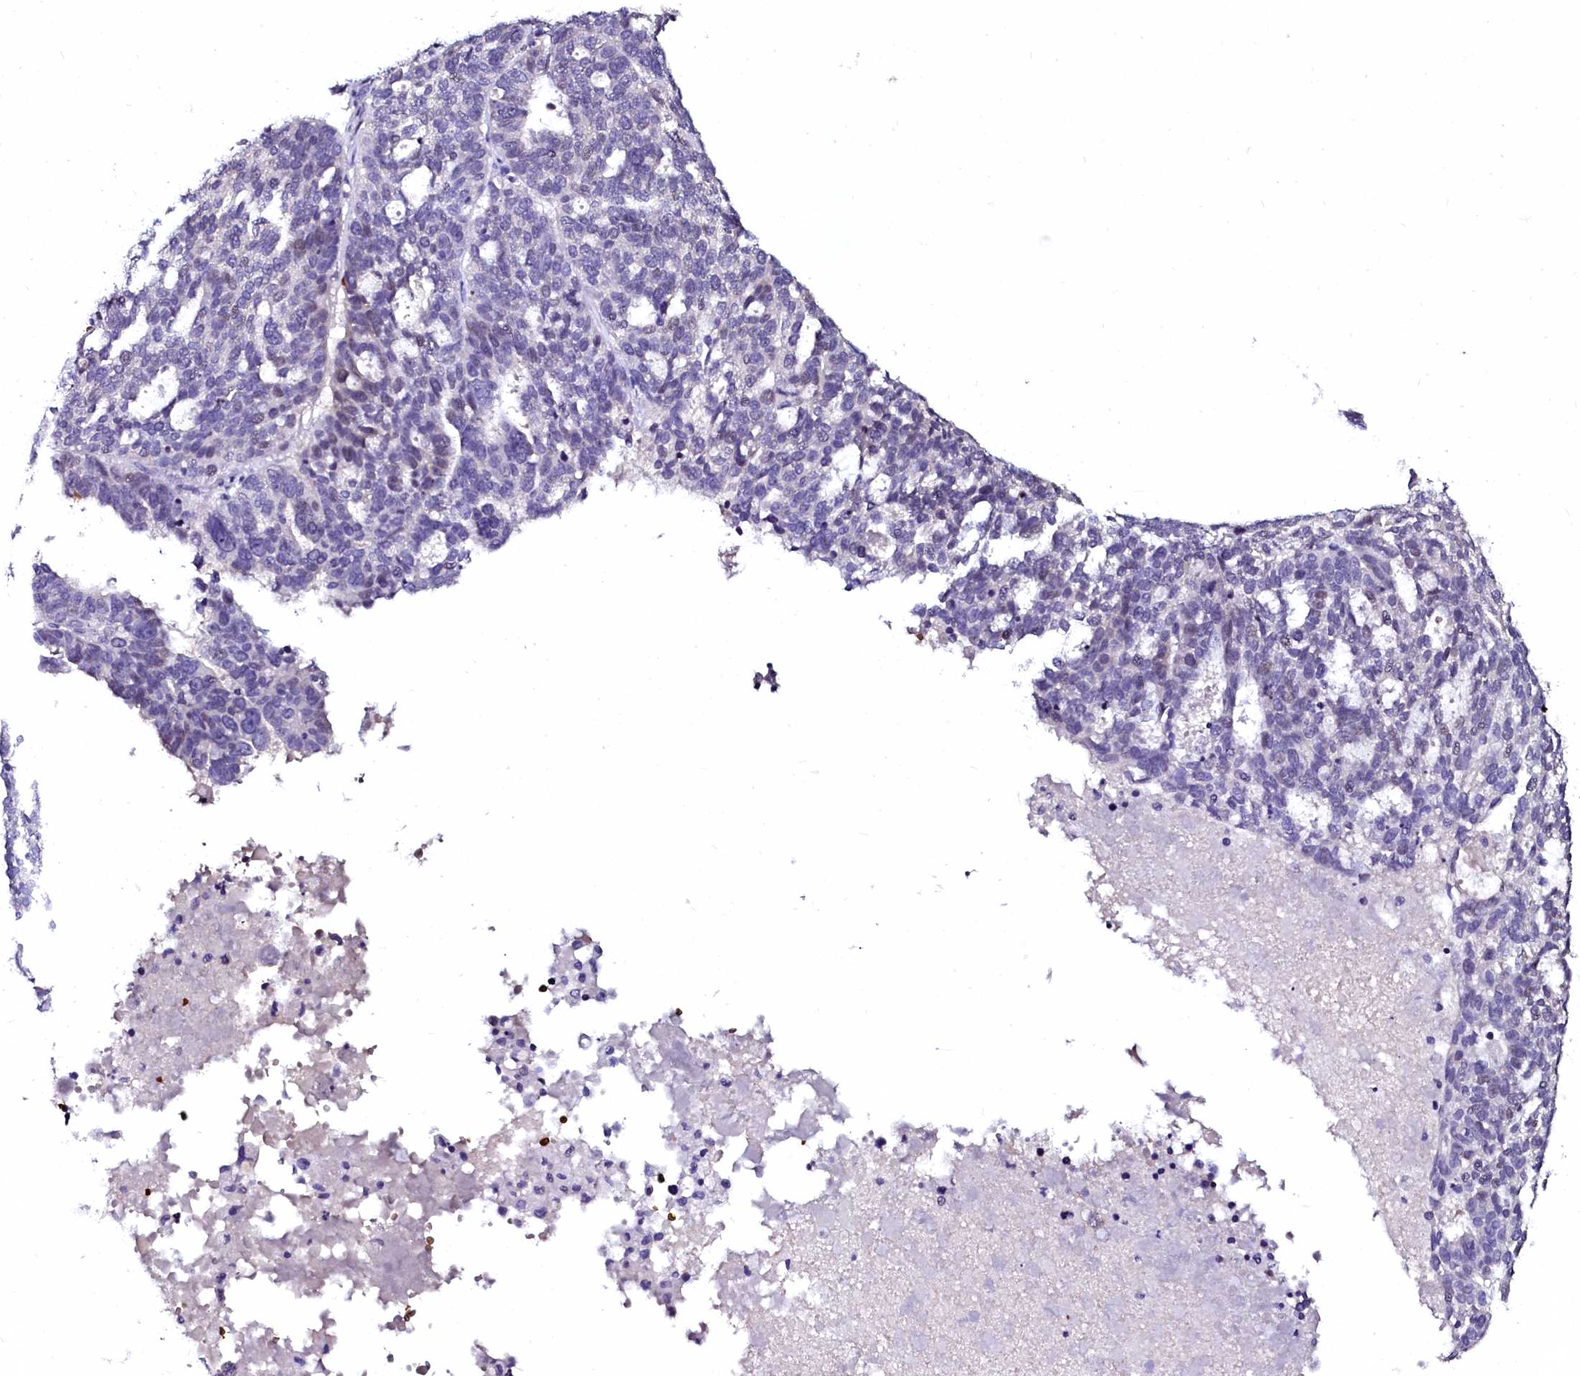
{"staining": {"intensity": "negative", "quantity": "none", "location": "none"}, "tissue": "ovarian cancer", "cell_type": "Tumor cells", "image_type": "cancer", "snomed": [{"axis": "morphology", "description": "Cystadenocarcinoma, serous, NOS"}, {"axis": "topography", "description": "Ovary"}], "caption": "Ovarian serous cystadenocarcinoma was stained to show a protein in brown. There is no significant expression in tumor cells.", "gene": "CTDSPL2", "patient": {"sex": "female", "age": 59}}